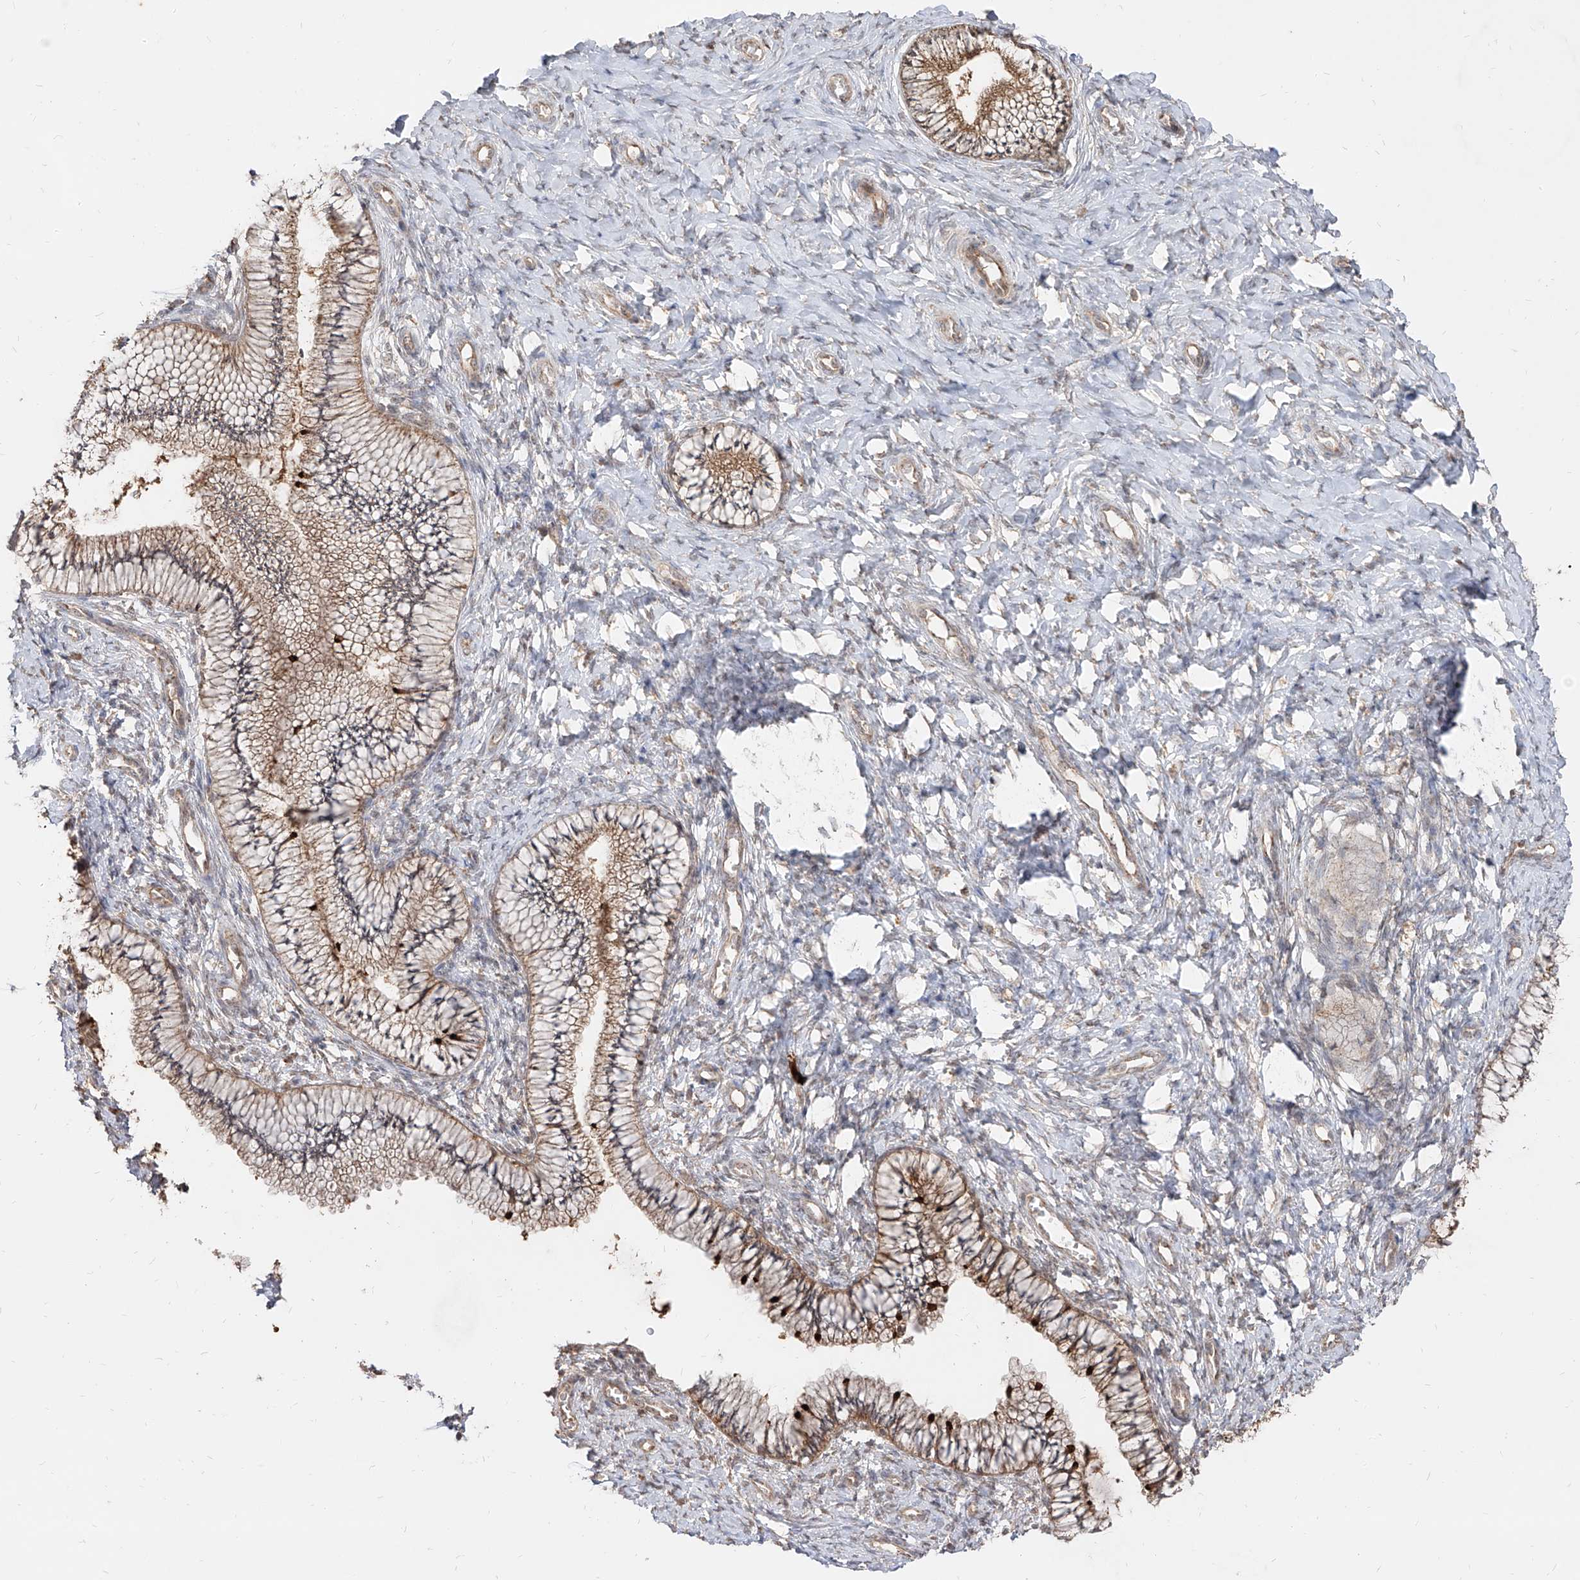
{"staining": {"intensity": "moderate", "quantity": "25%-75%", "location": "cytoplasmic/membranous"}, "tissue": "cervix", "cell_type": "Glandular cells", "image_type": "normal", "snomed": [{"axis": "morphology", "description": "Normal tissue, NOS"}, {"axis": "topography", "description": "Cervix"}], "caption": "High-magnification brightfield microscopy of normal cervix stained with DAB (3,3'-diaminobenzidine) (brown) and counterstained with hematoxylin (blue). glandular cells exhibit moderate cytoplasmic/membranous expression is appreciated in about25%-75% of cells. The protein of interest is shown in brown color, while the nuclei are stained blue.", "gene": "AIM2", "patient": {"sex": "female", "age": 36}}